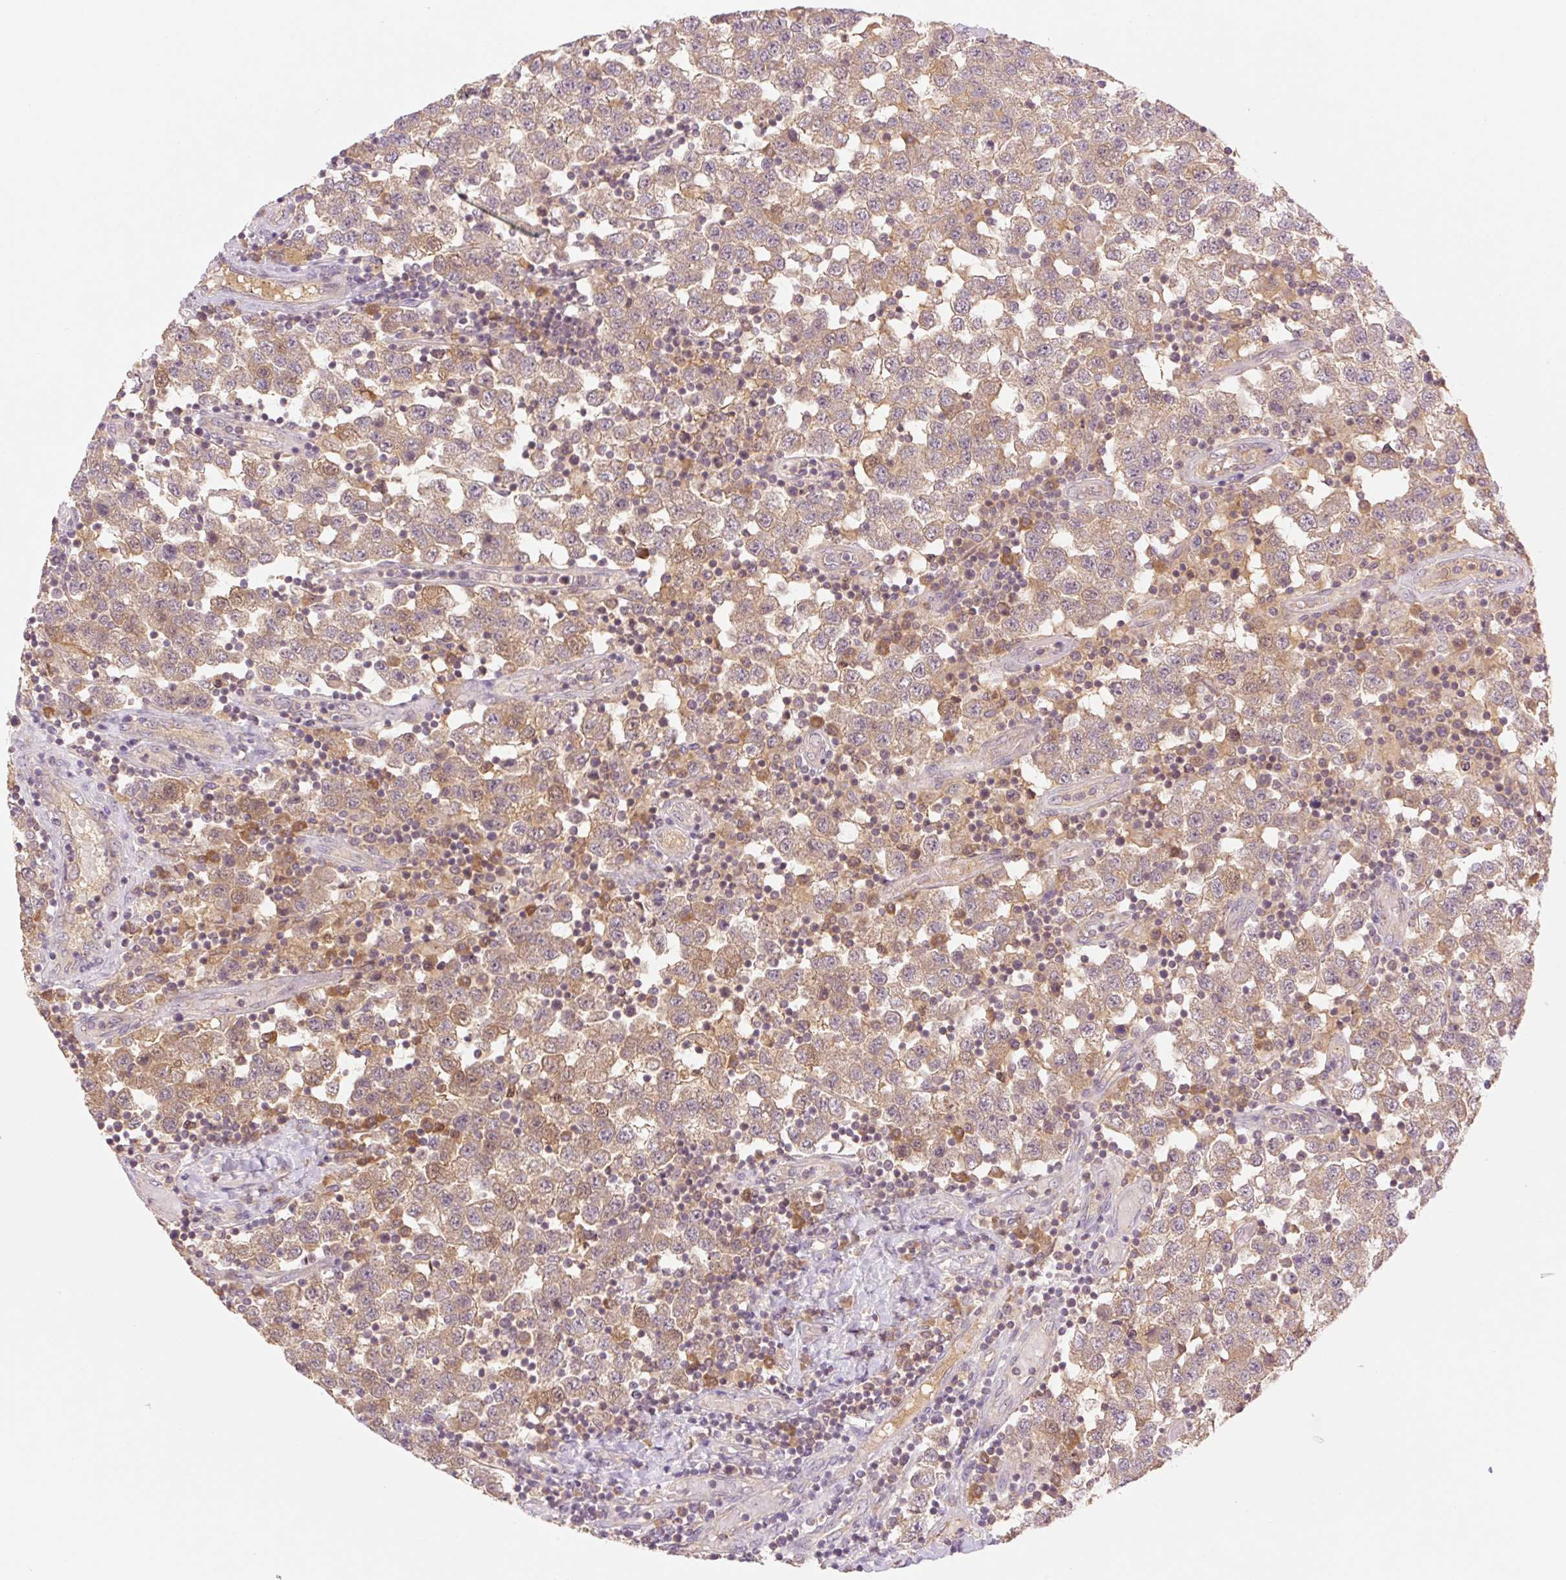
{"staining": {"intensity": "moderate", "quantity": ">75%", "location": "cytoplasmic/membranous,nuclear"}, "tissue": "testis cancer", "cell_type": "Tumor cells", "image_type": "cancer", "snomed": [{"axis": "morphology", "description": "Seminoma, NOS"}, {"axis": "topography", "description": "Testis"}], "caption": "IHC histopathology image of testis seminoma stained for a protein (brown), which reveals medium levels of moderate cytoplasmic/membranous and nuclear expression in approximately >75% of tumor cells.", "gene": "YJU2B", "patient": {"sex": "male", "age": 34}}